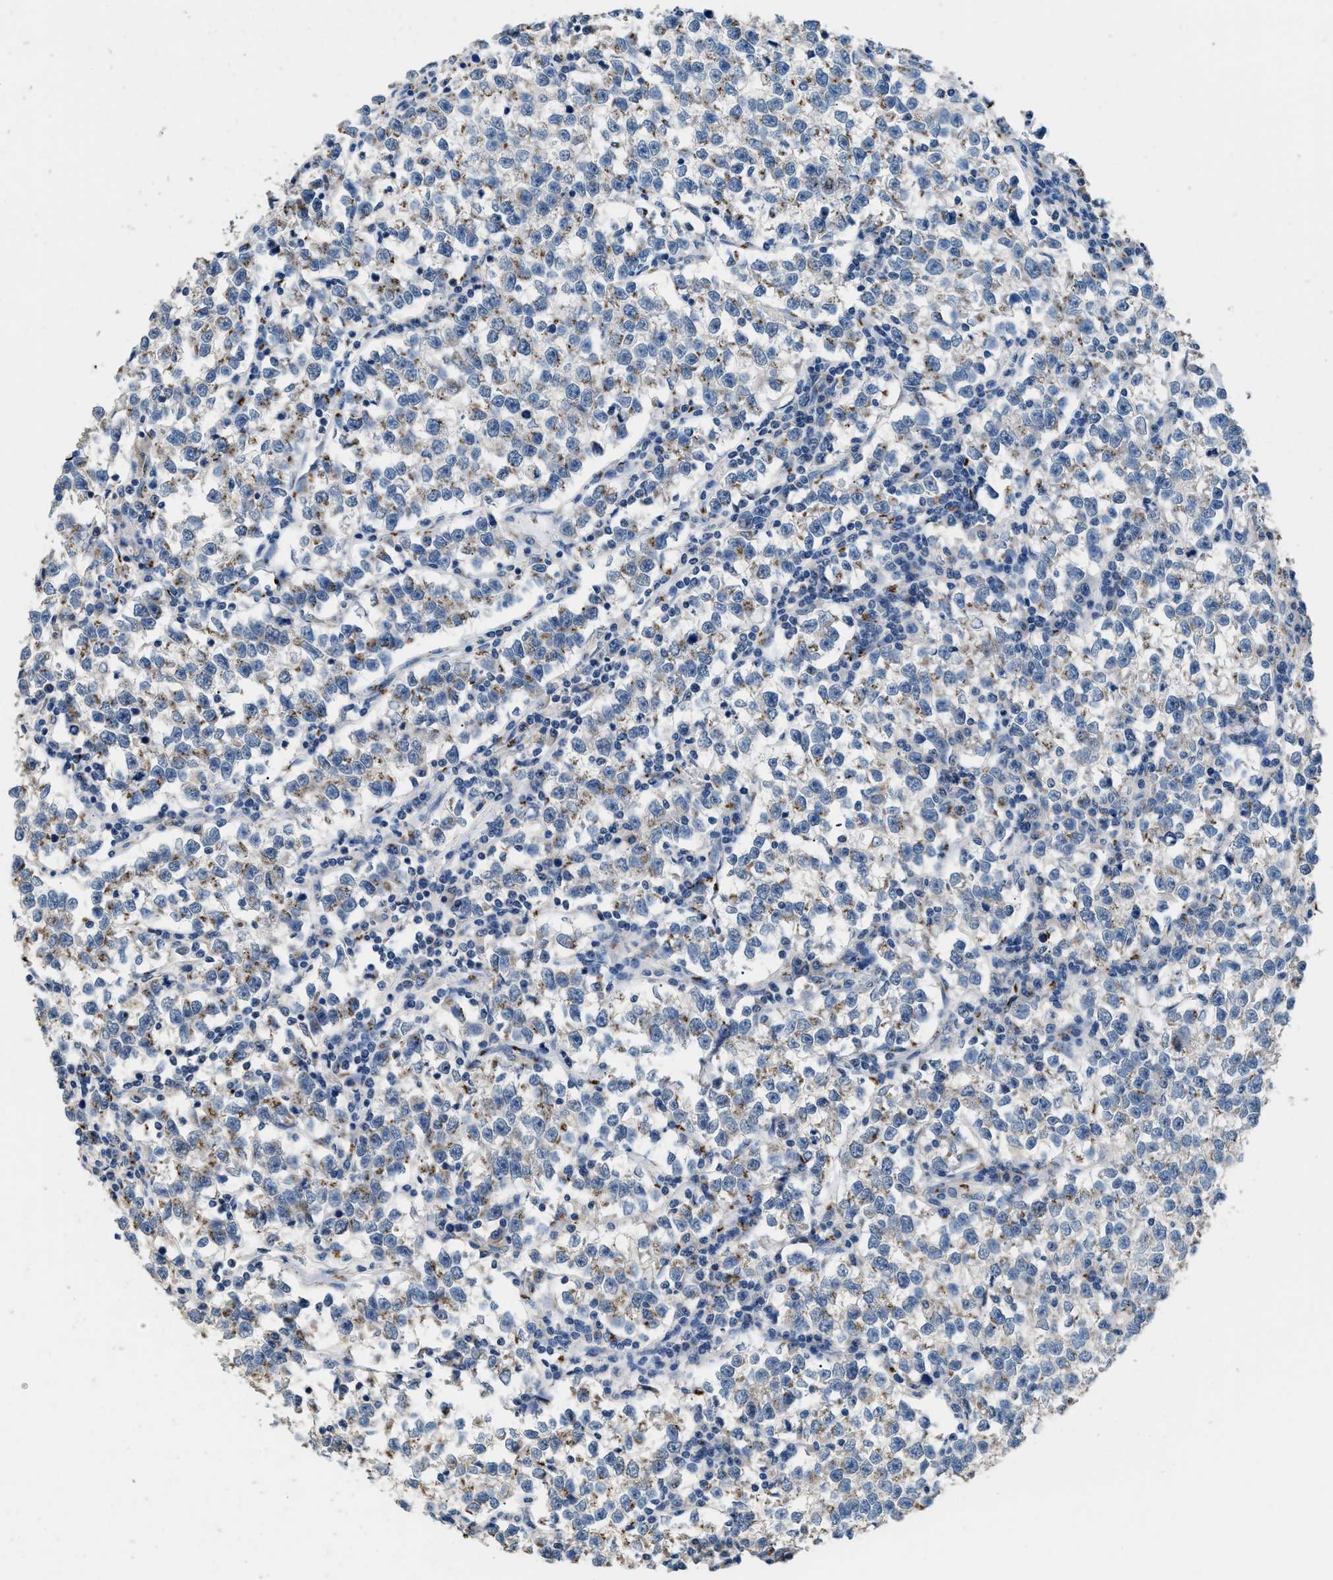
{"staining": {"intensity": "moderate", "quantity": "25%-75%", "location": "cytoplasmic/membranous"}, "tissue": "testis cancer", "cell_type": "Tumor cells", "image_type": "cancer", "snomed": [{"axis": "morphology", "description": "Normal tissue, NOS"}, {"axis": "morphology", "description": "Seminoma, NOS"}, {"axis": "topography", "description": "Testis"}], "caption": "The photomicrograph exhibits immunohistochemical staining of testis cancer. There is moderate cytoplasmic/membranous staining is seen in approximately 25%-75% of tumor cells.", "gene": "GOLM1", "patient": {"sex": "male", "age": 43}}